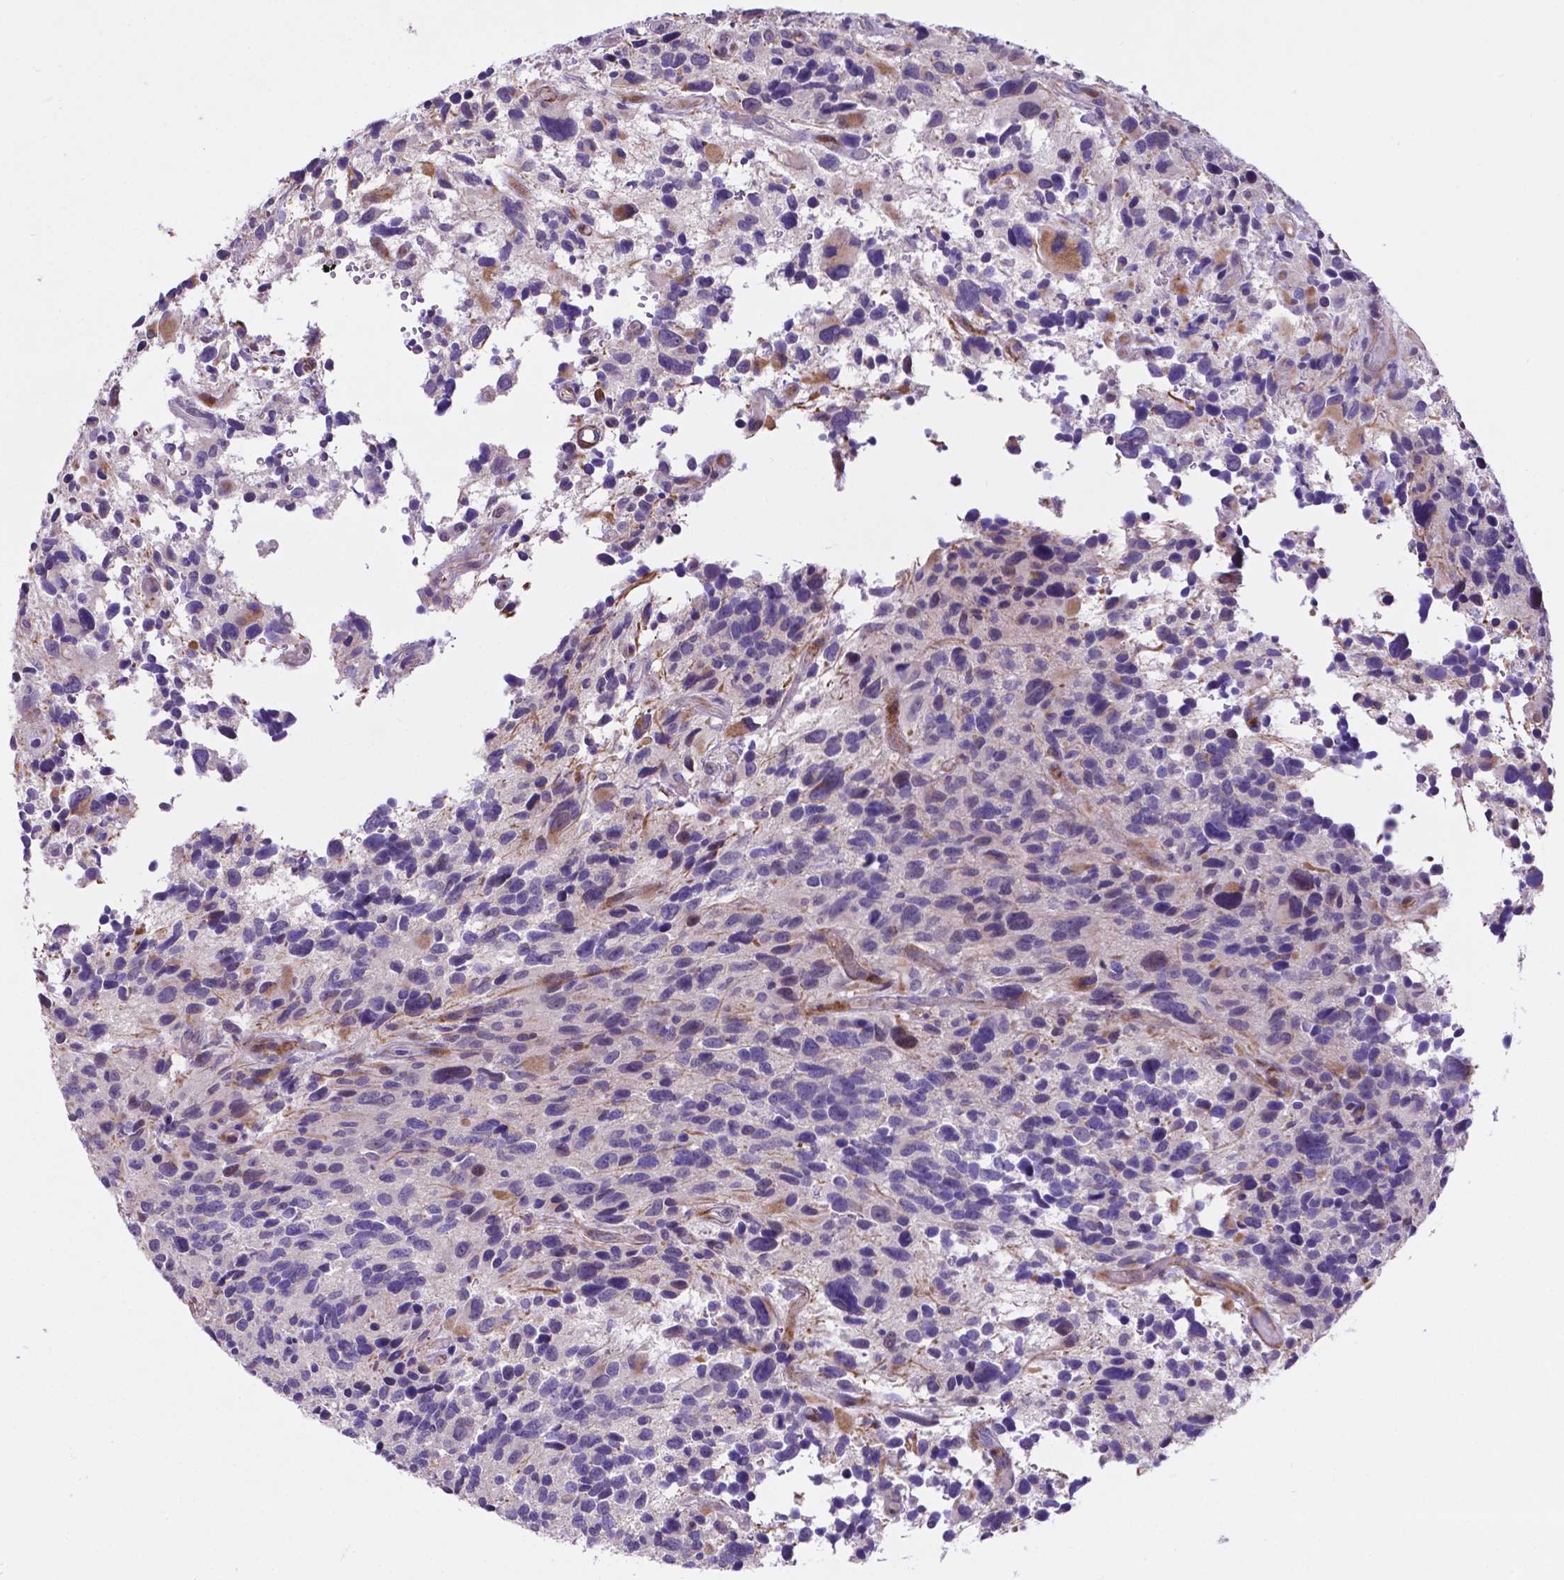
{"staining": {"intensity": "negative", "quantity": "none", "location": "none"}, "tissue": "glioma", "cell_type": "Tumor cells", "image_type": "cancer", "snomed": [{"axis": "morphology", "description": "Glioma, malignant, High grade"}, {"axis": "topography", "description": "Brain"}], "caption": "Malignant glioma (high-grade) stained for a protein using immunohistochemistry displays no staining tumor cells.", "gene": "PFKFB4", "patient": {"sex": "male", "age": 46}}